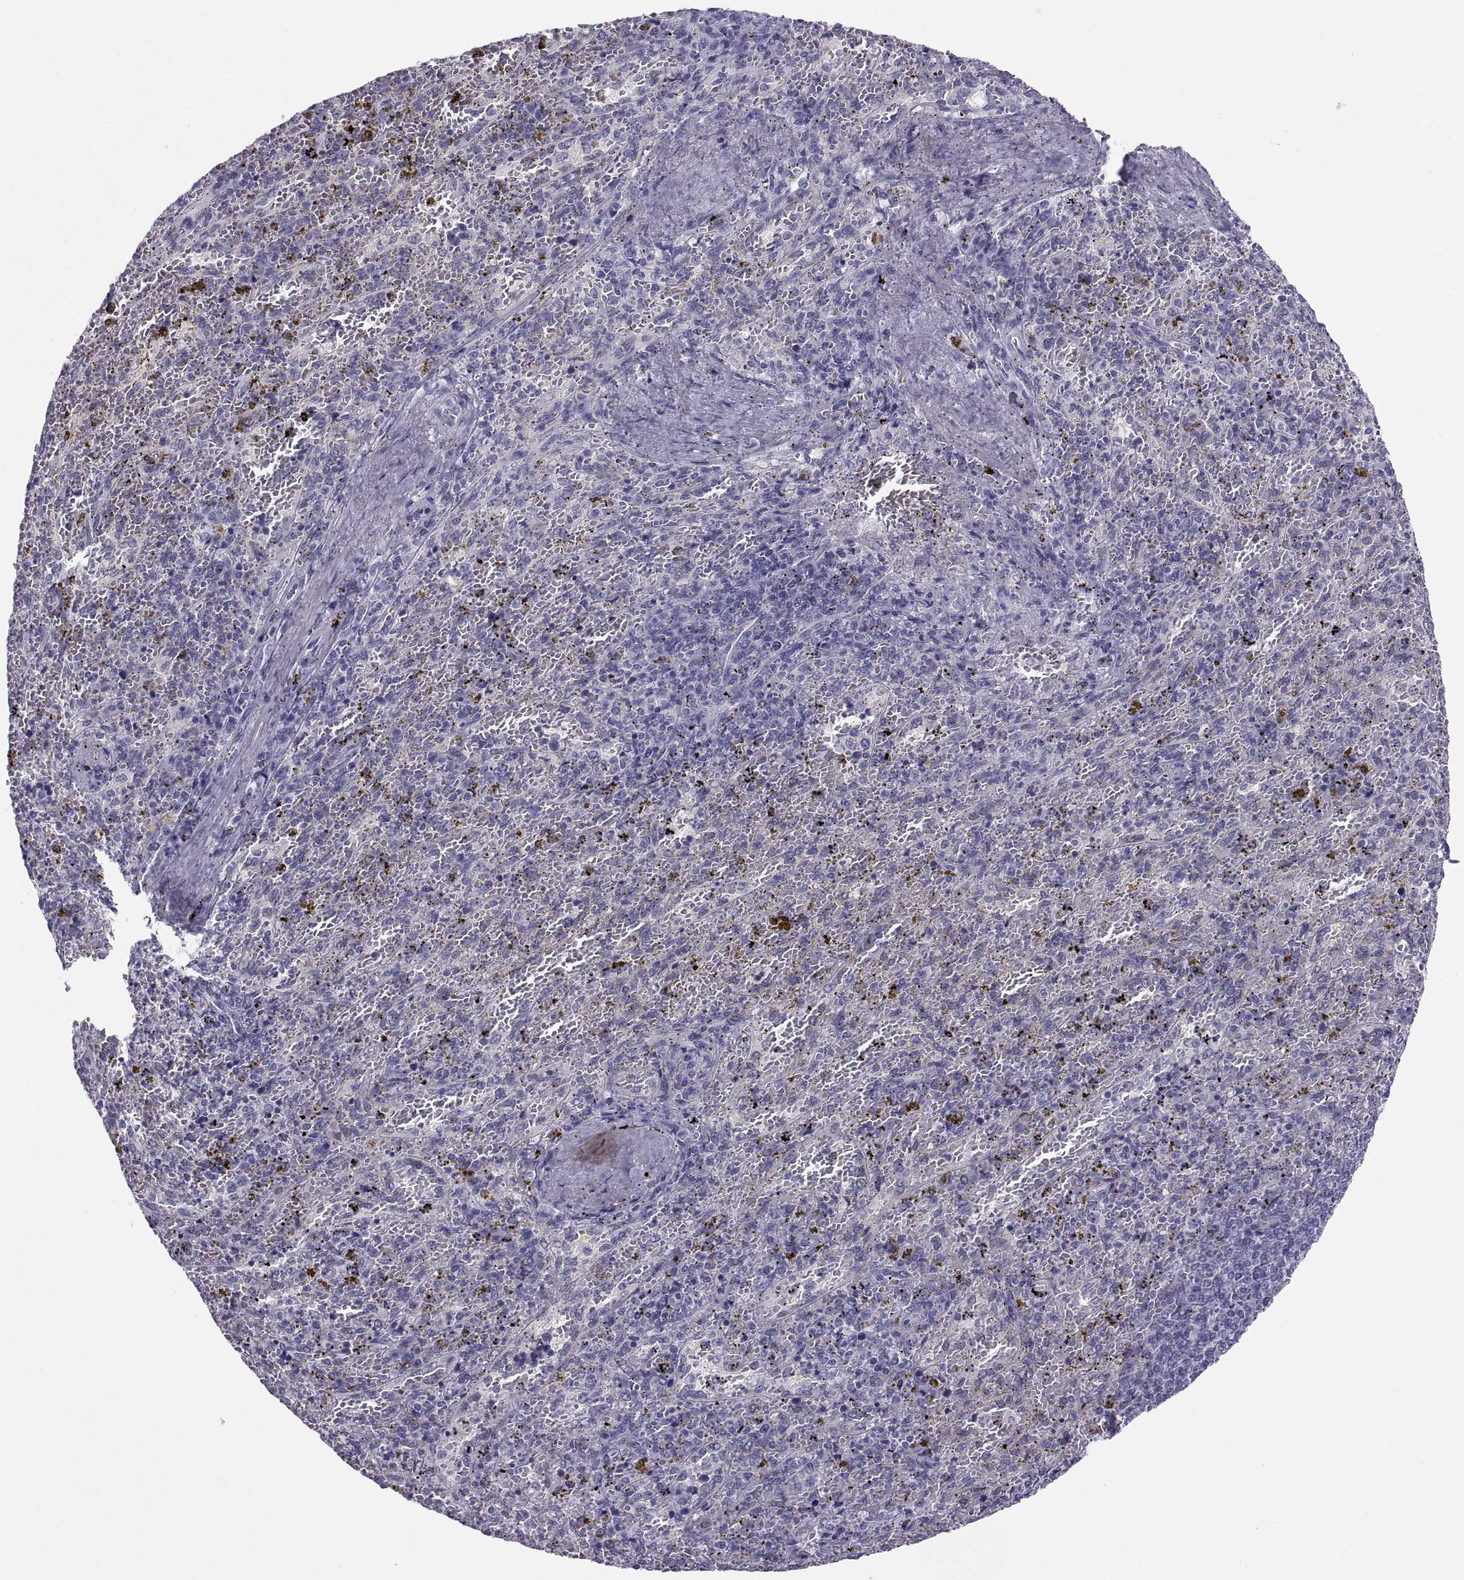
{"staining": {"intensity": "negative", "quantity": "none", "location": "none"}, "tissue": "spleen", "cell_type": "Cells in red pulp", "image_type": "normal", "snomed": [{"axis": "morphology", "description": "Normal tissue, NOS"}, {"axis": "topography", "description": "Spleen"}], "caption": "Protein analysis of normal spleen exhibits no significant staining in cells in red pulp. (Brightfield microscopy of DAB IHC at high magnification).", "gene": "PCSK1N", "patient": {"sex": "female", "age": 50}}